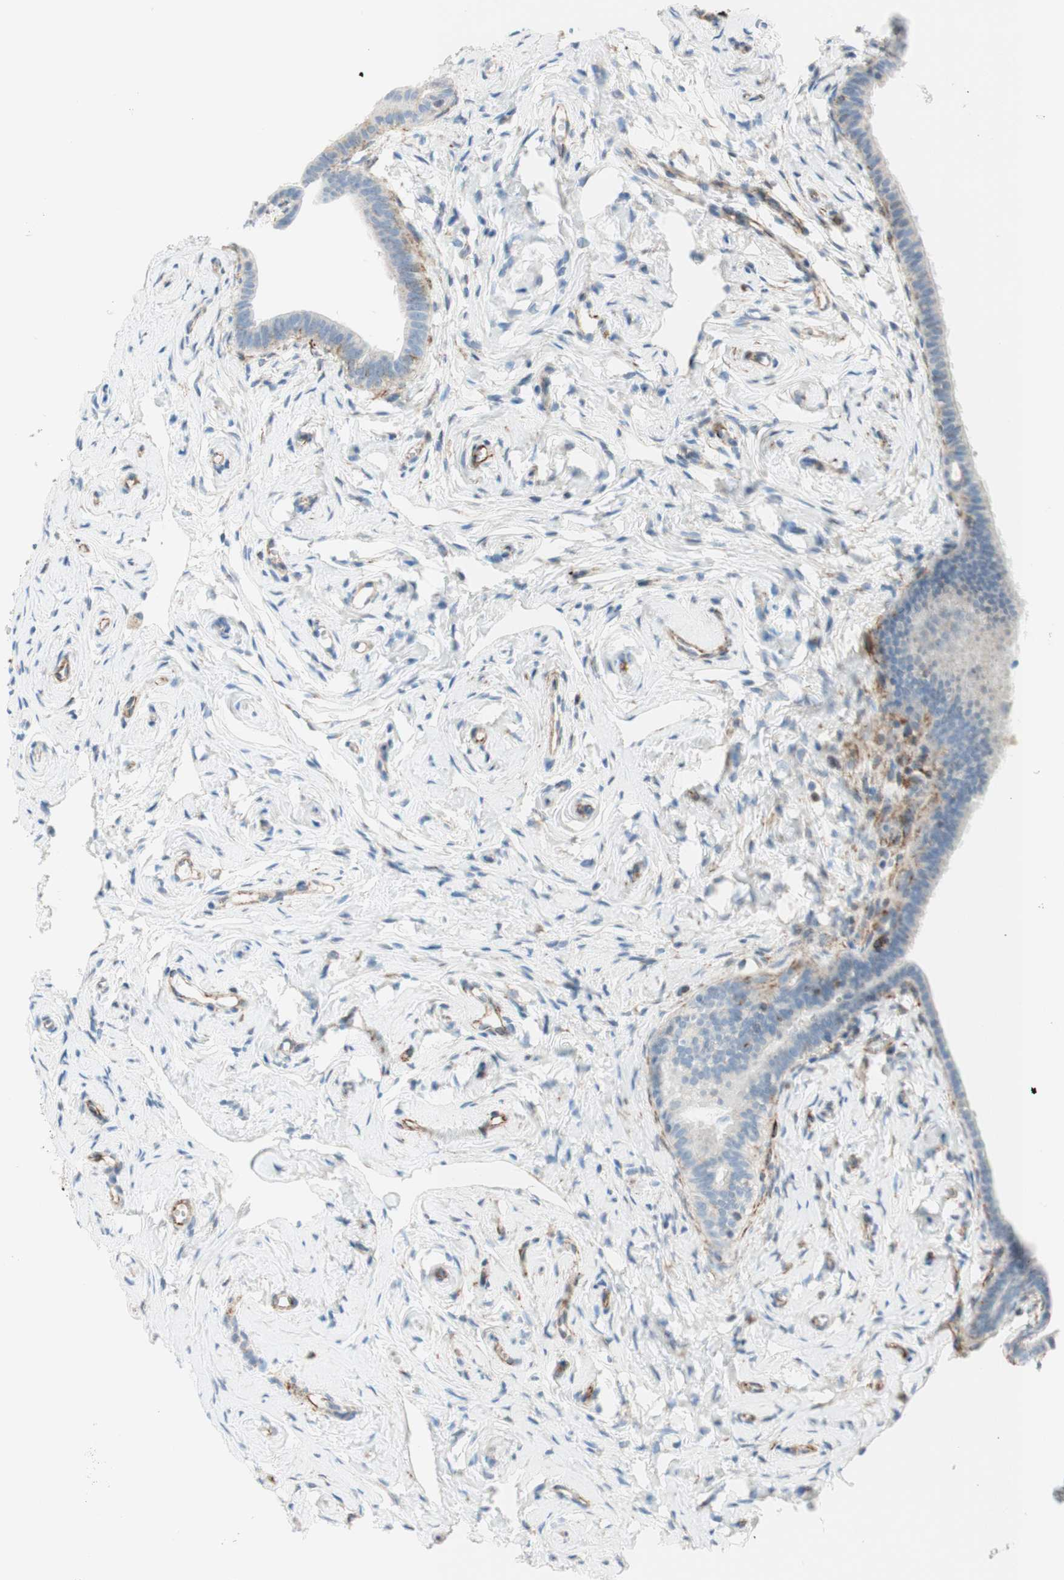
{"staining": {"intensity": "negative", "quantity": "none", "location": "none"}, "tissue": "fallopian tube", "cell_type": "Glandular cells", "image_type": "normal", "snomed": [{"axis": "morphology", "description": "Normal tissue, NOS"}, {"axis": "topography", "description": "Fallopian tube"}], "caption": "The micrograph demonstrates no significant expression in glandular cells of fallopian tube.", "gene": "POU2AF1", "patient": {"sex": "female", "age": 71}}